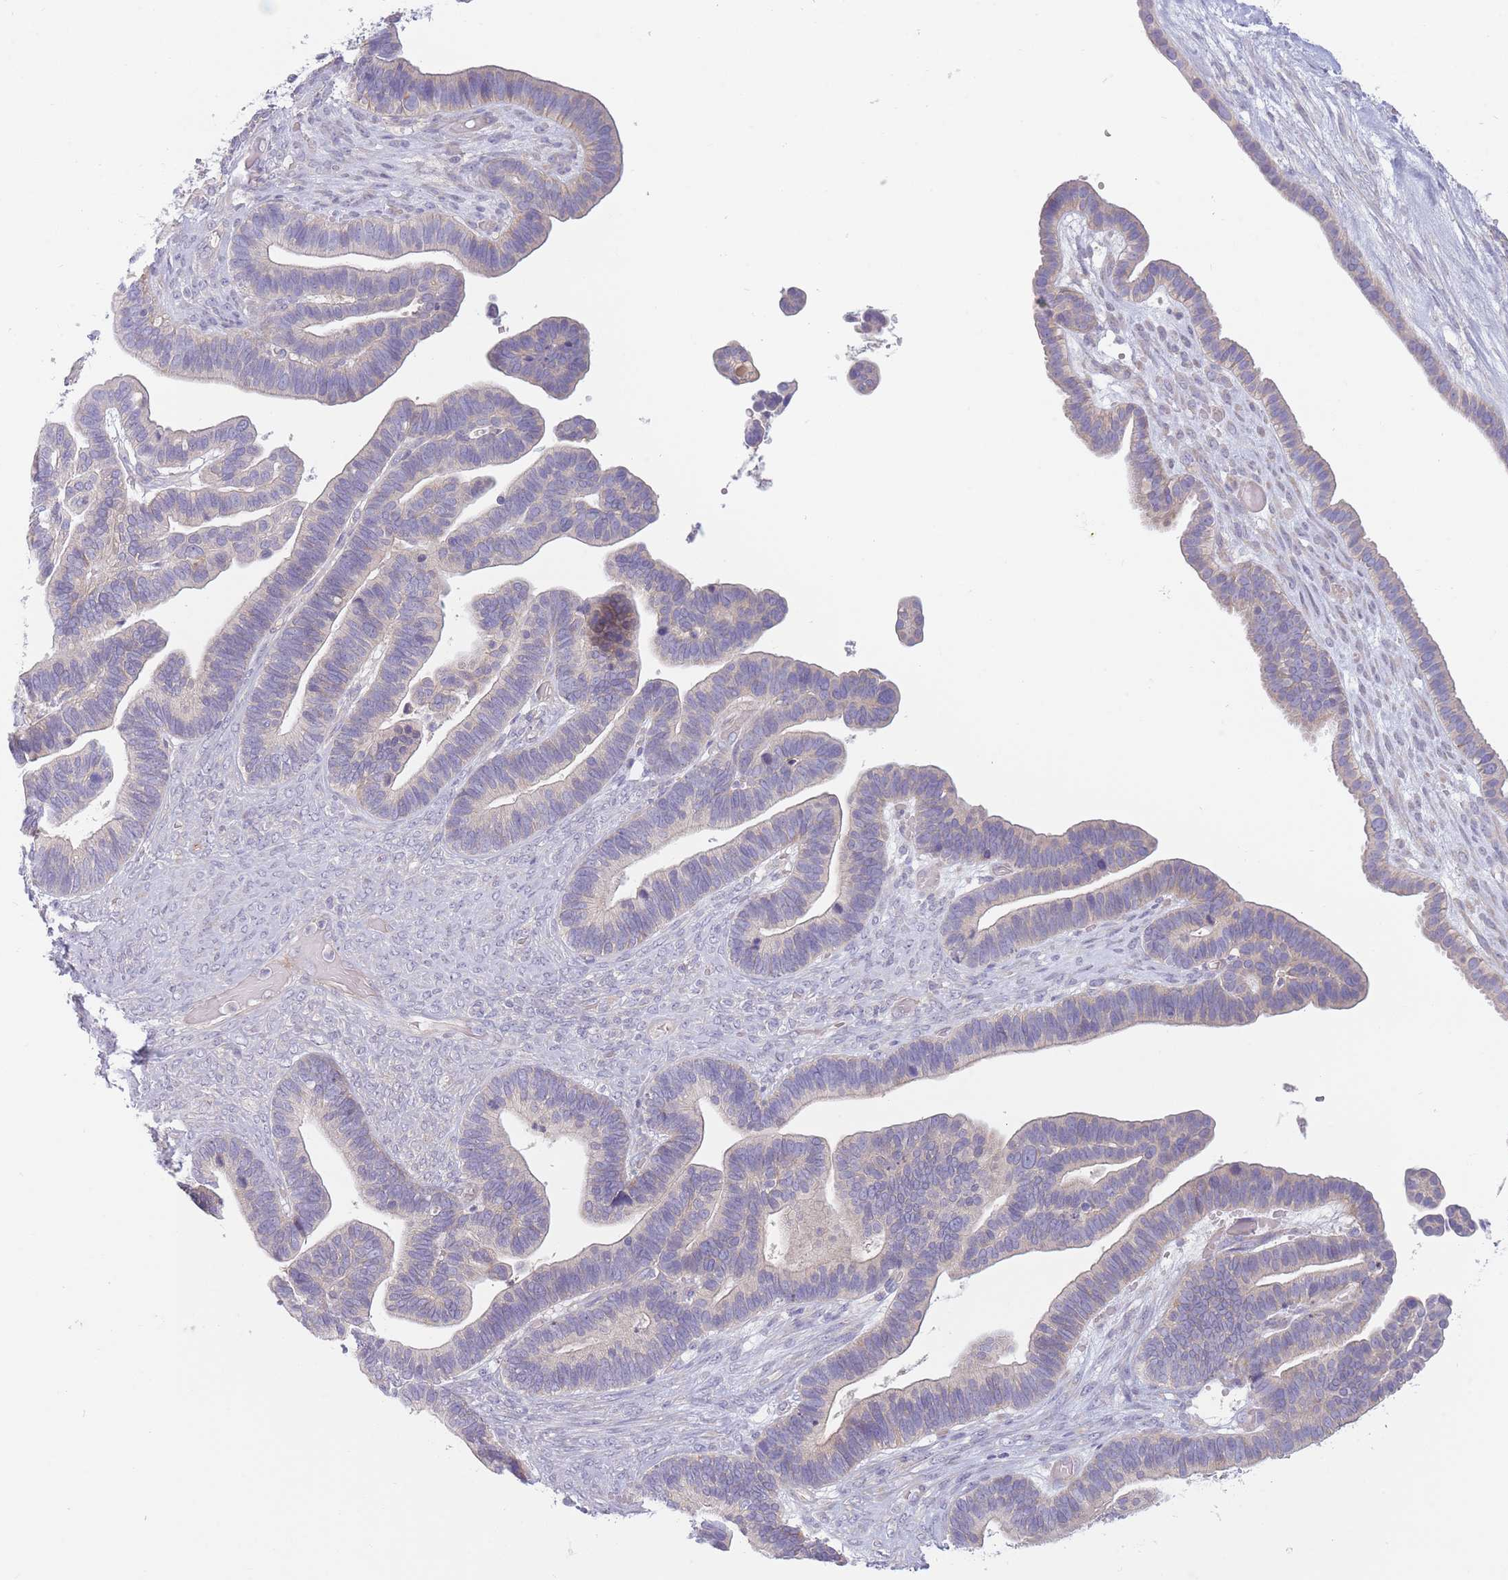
{"staining": {"intensity": "weak", "quantity": "25%-75%", "location": "cytoplasmic/membranous"}, "tissue": "ovarian cancer", "cell_type": "Tumor cells", "image_type": "cancer", "snomed": [{"axis": "morphology", "description": "Cystadenocarcinoma, serous, NOS"}, {"axis": "topography", "description": "Ovary"}], "caption": "Immunohistochemistry (IHC) (DAB) staining of human ovarian cancer exhibits weak cytoplasmic/membranous protein staining in approximately 25%-75% of tumor cells.", "gene": "PNPLA5", "patient": {"sex": "female", "age": 56}}